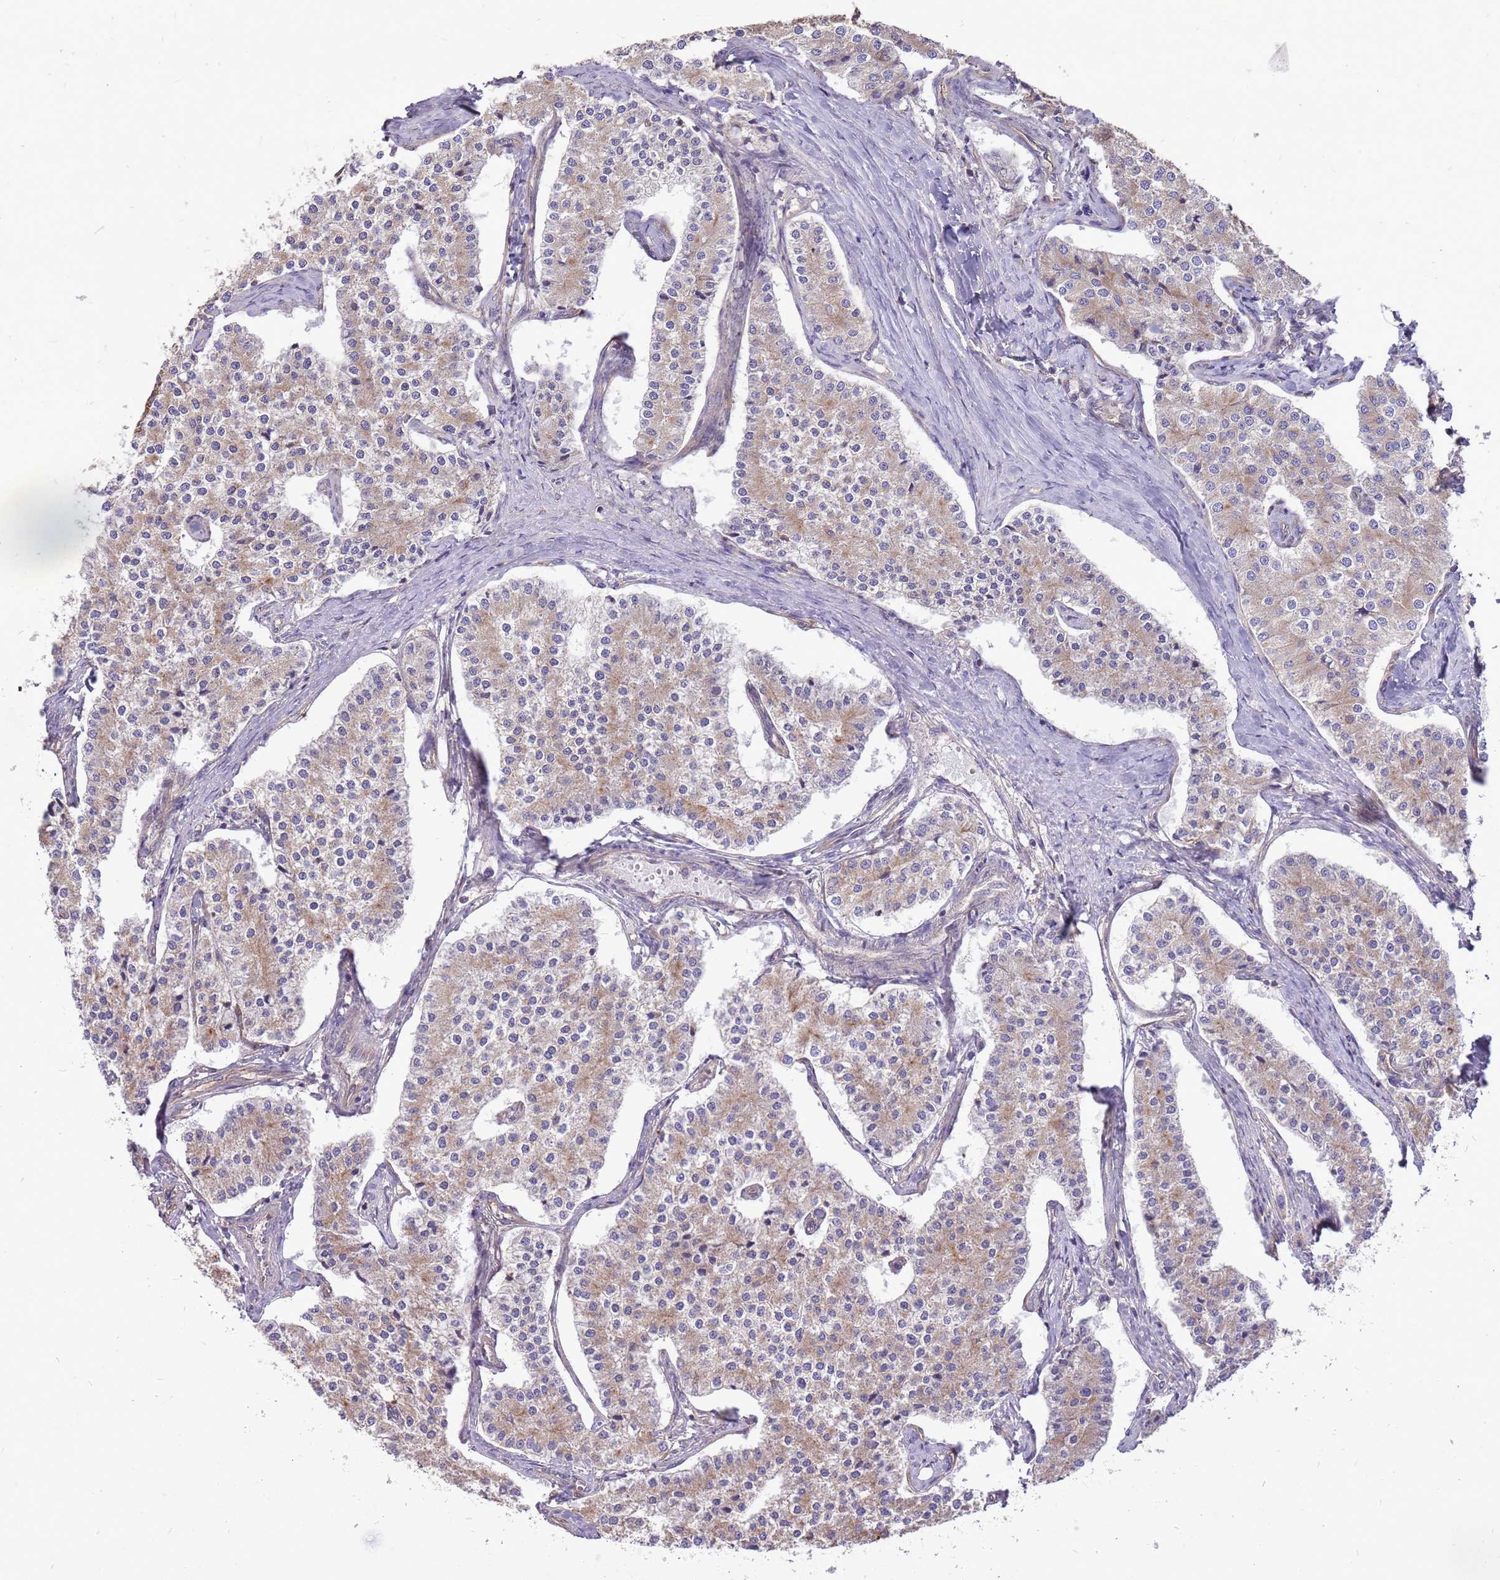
{"staining": {"intensity": "moderate", "quantity": "25%-75%", "location": "cytoplasmic/membranous"}, "tissue": "carcinoid", "cell_type": "Tumor cells", "image_type": "cancer", "snomed": [{"axis": "morphology", "description": "Carcinoid, malignant, NOS"}, {"axis": "topography", "description": "Colon"}], "caption": "There is medium levels of moderate cytoplasmic/membranous staining in tumor cells of carcinoid (malignant), as demonstrated by immunohistochemical staining (brown color).", "gene": "WASHC4", "patient": {"sex": "female", "age": 52}}